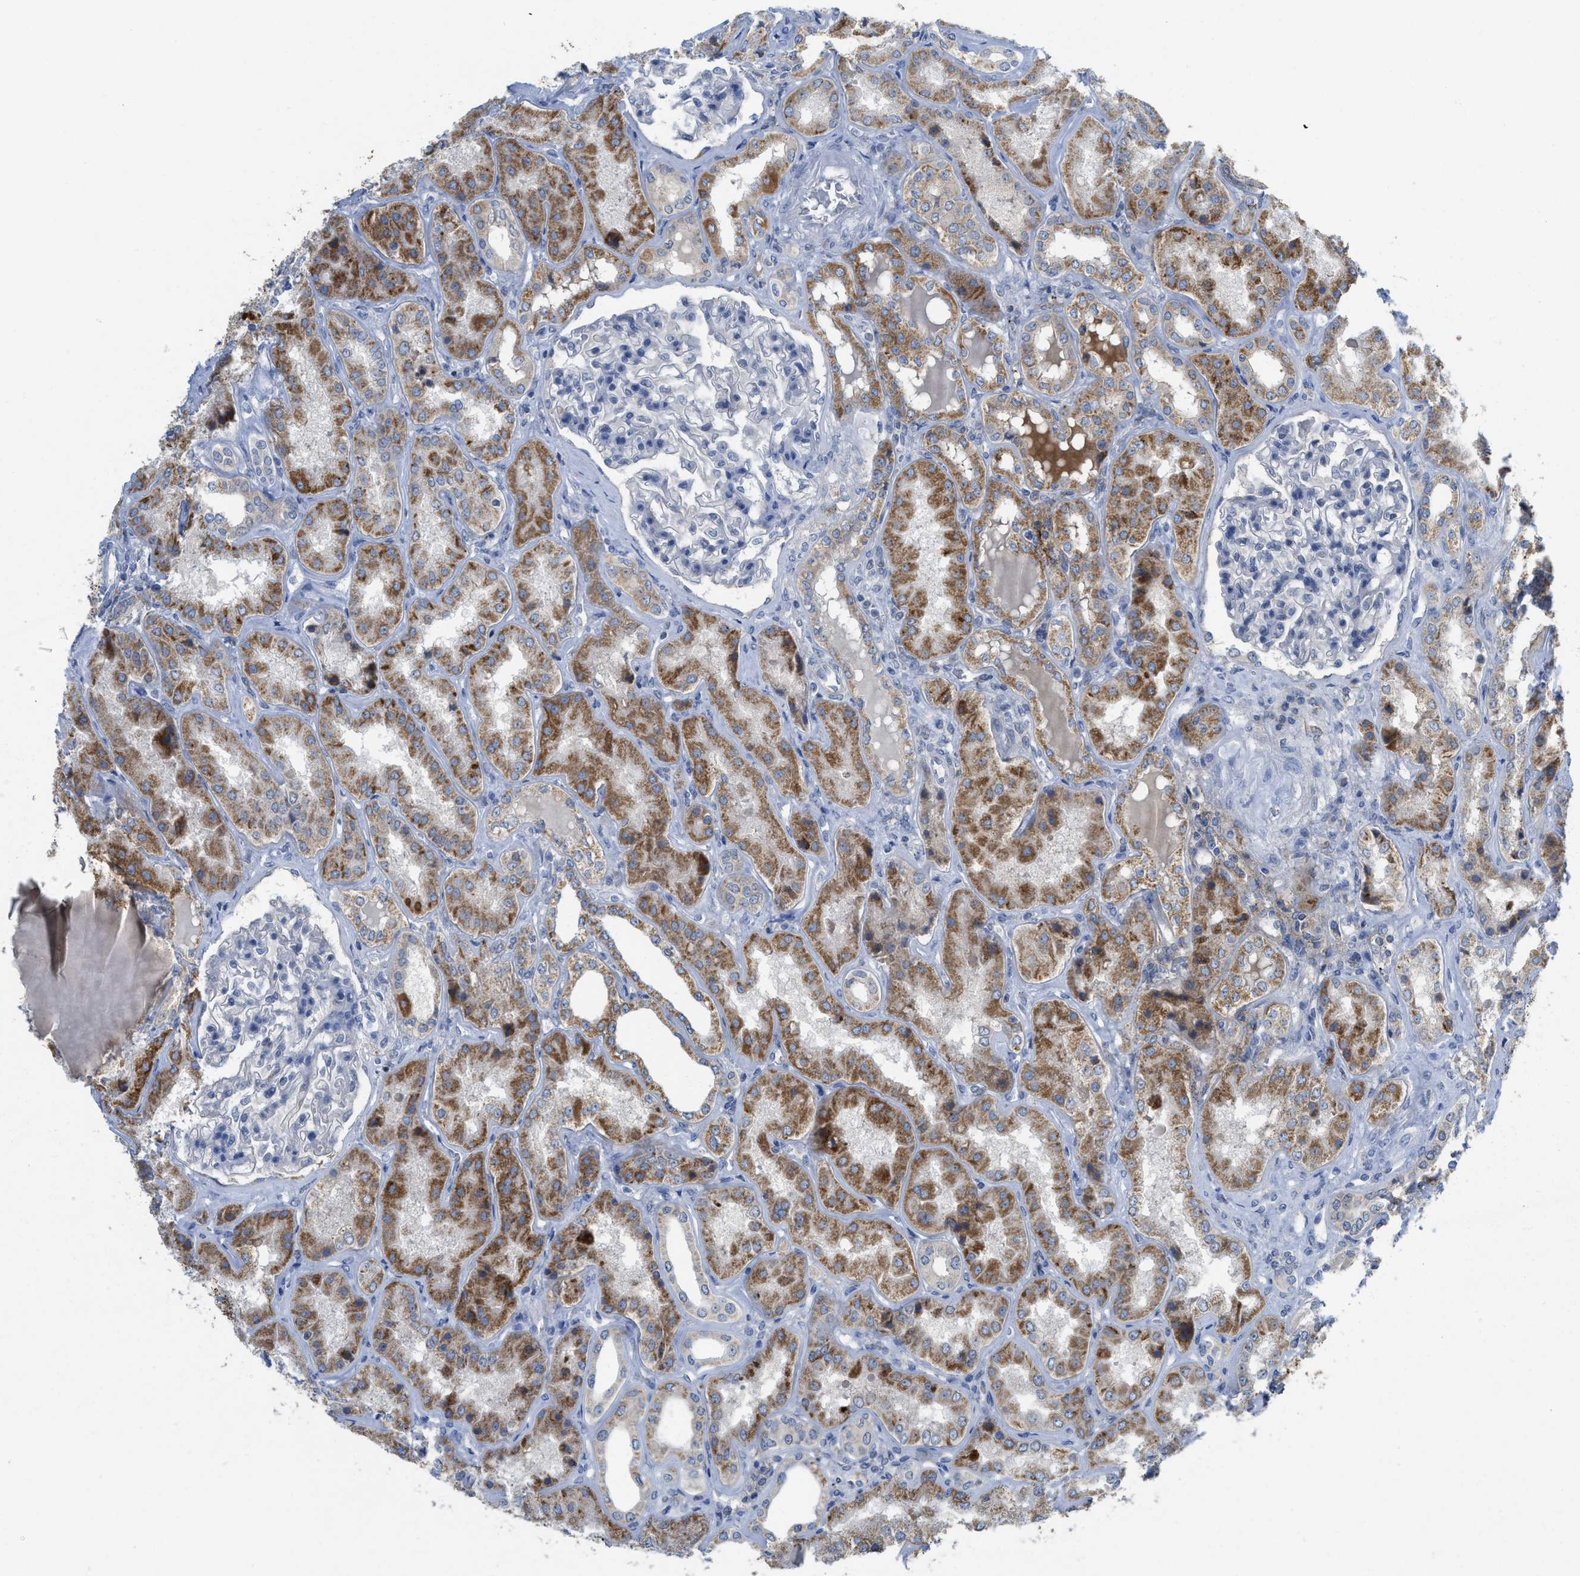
{"staining": {"intensity": "negative", "quantity": "none", "location": "none"}, "tissue": "kidney", "cell_type": "Cells in glomeruli", "image_type": "normal", "snomed": [{"axis": "morphology", "description": "Normal tissue, NOS"}, {"axis": "topography", "description": "Kidney"}], "caption": "Protein analysis of normal kidney demonstrates no significant positivity in cells in glomeruli.", "gene": "GATD3", "patient": {"sex": "female", "age": 56}}